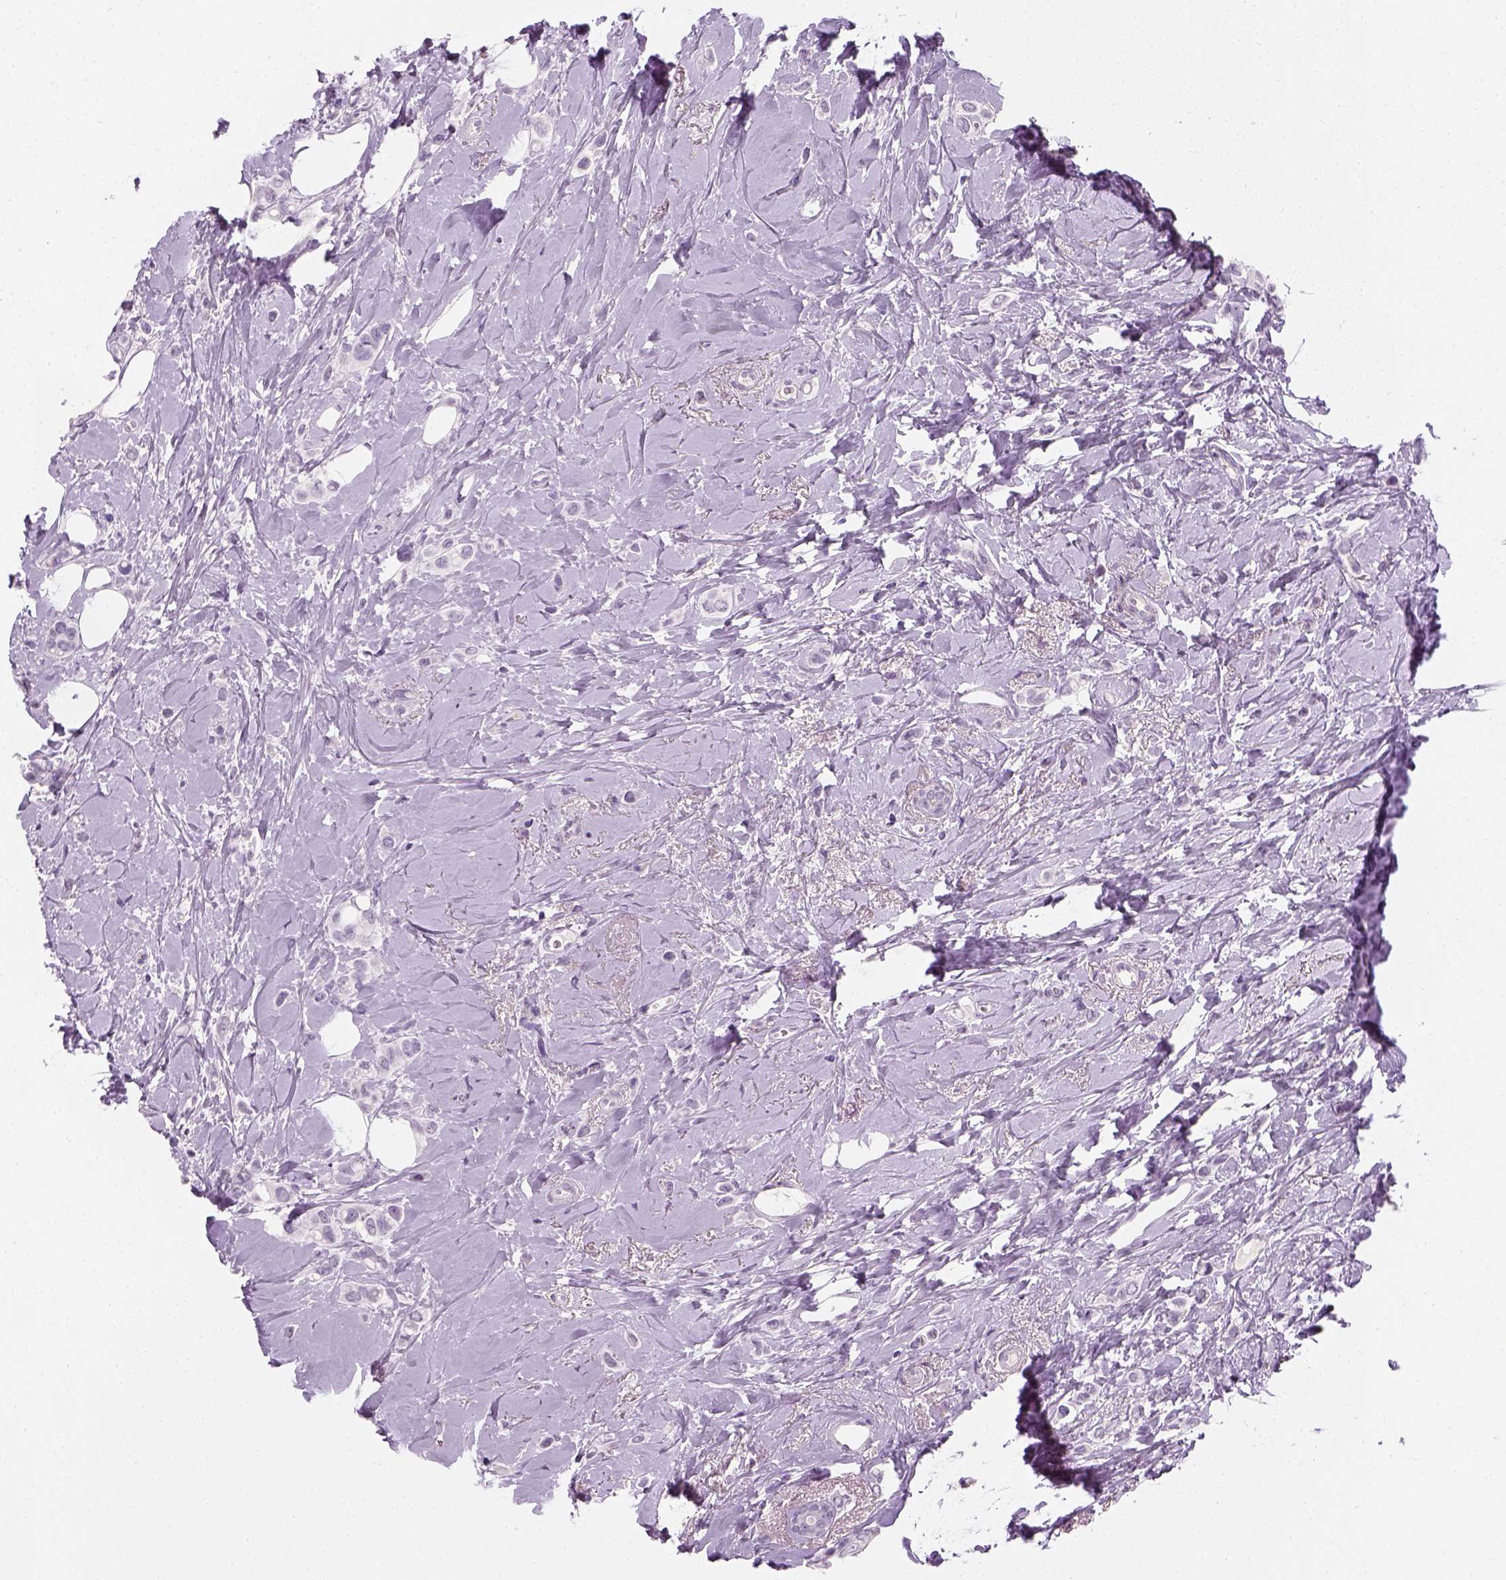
{"staining": {"intensity": "negative", "quantity": "none", "location": "none"}, "tissue": "breast cancer", "cell_type": "Tumor cells", "image_type": "cancer", "snomed": [{"axis": "morphology", "description": "Lobular carcinoma"}, {"axis": "topography", "description": "Breast"}], "caption": "Immunohistochemistry histopathology image of breast cancer stained for a protein (brown), which exhibits no expression in tumor cells.", "gene": "TH", "patient": {"sex": "female", "age": 66}}